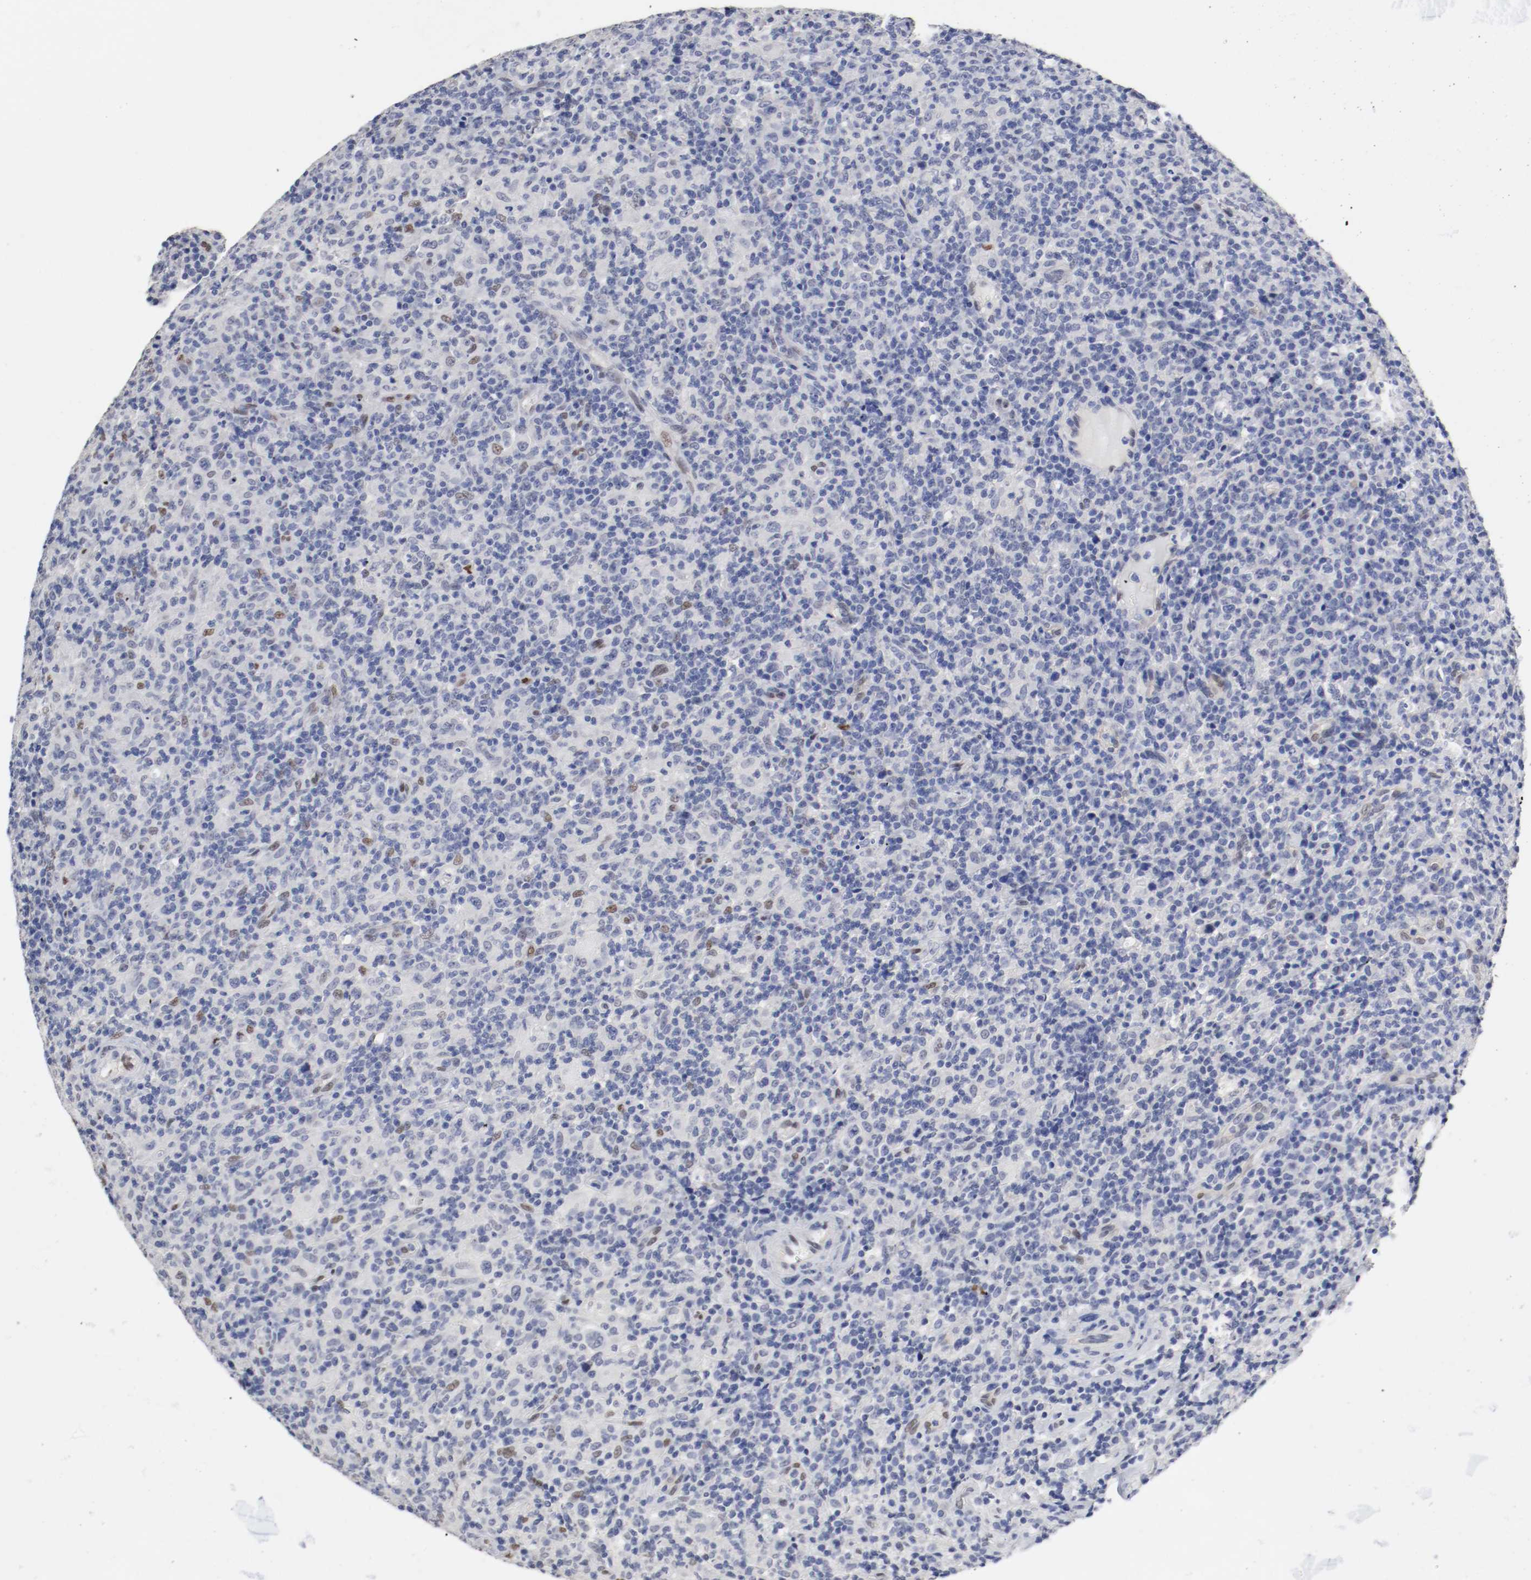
{"staining": {"intensity": "moderate", "quantity": "<25%", "location": "nuclear"}, "tissue": "lymphoma", "cell_type": "Tumor cells", "image_type": "cancer", "snomed": [{"axis": "morphology", "description": "Hodgkin's disease, NOS"}, {"axis": "topography", "description": "Lymph node"}], "caption": "This micrograph reveals immunohistochemistry (IHC) staining of human Hodgkin's disease, with low moderate nuclear positivity in approximately <25% of tumor cells.", "gene": "FOSL2", "patient": {"sex": "male", "age": 65}}